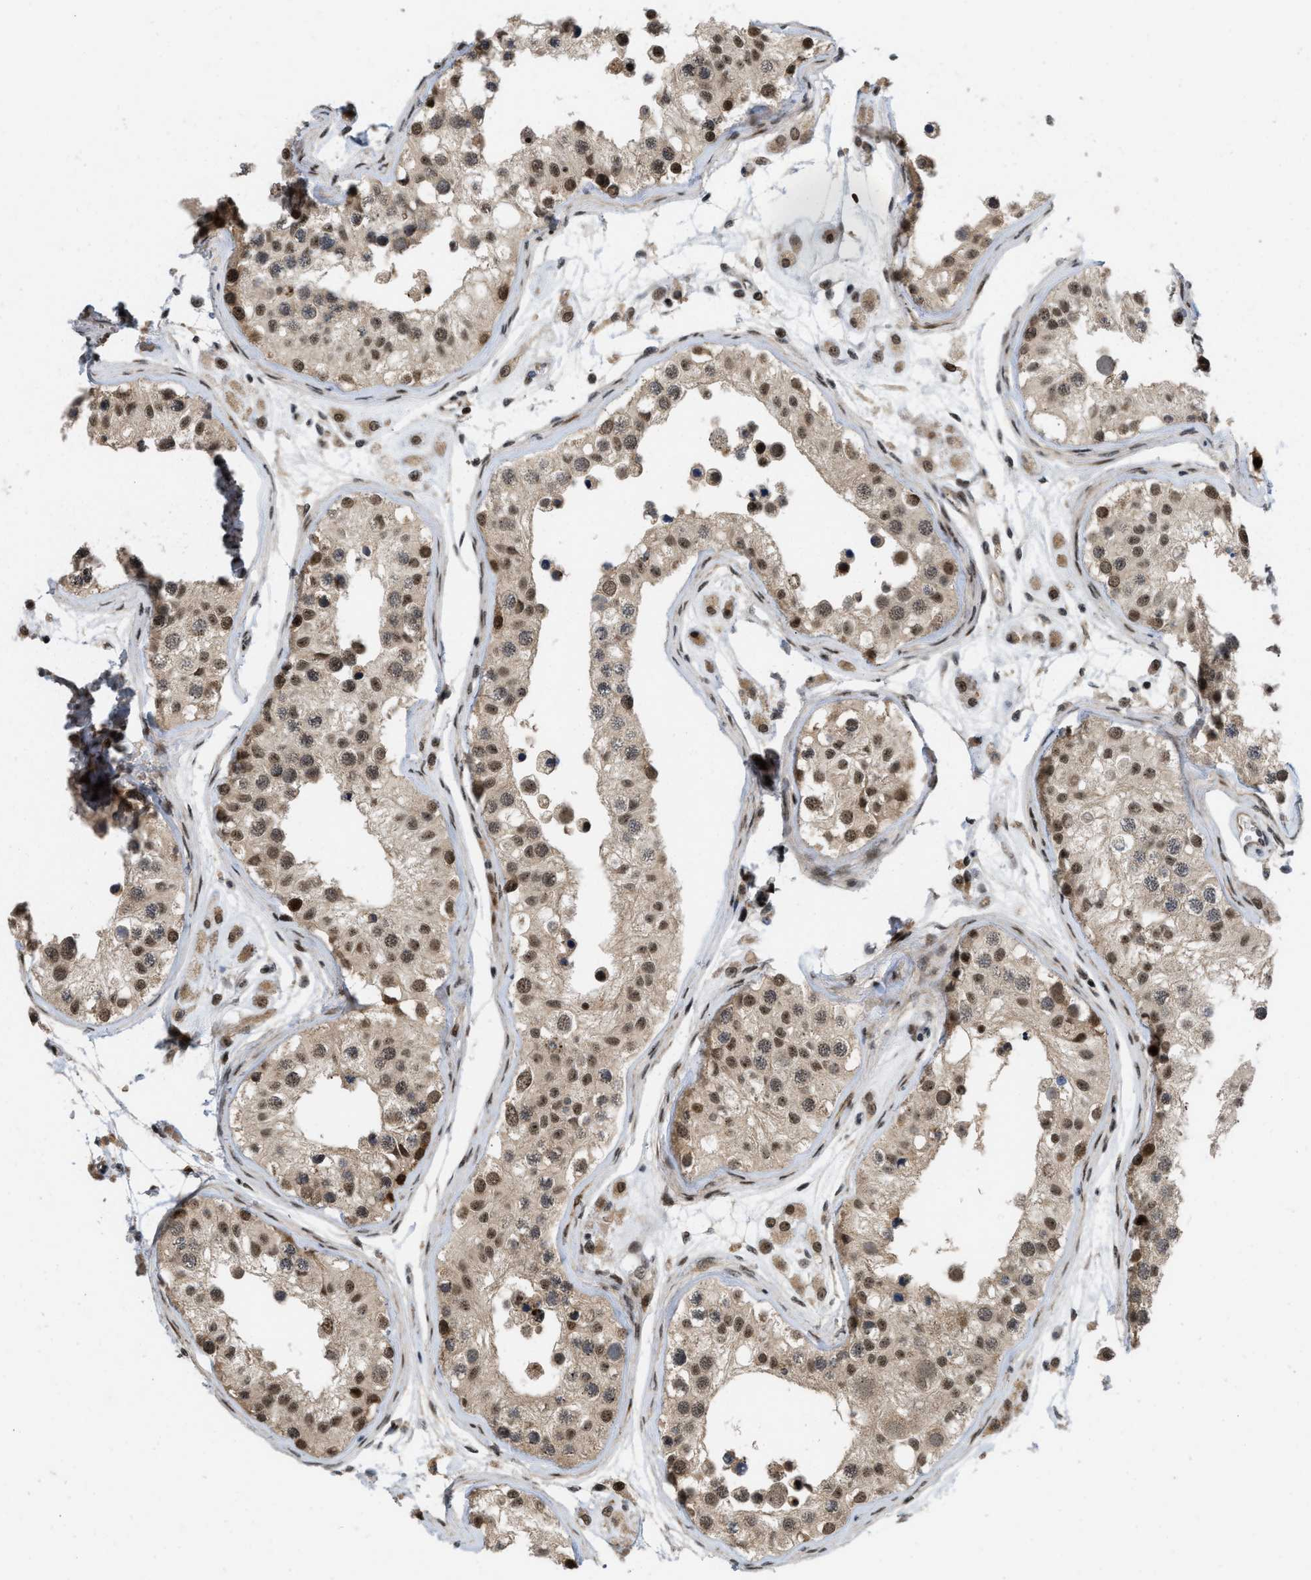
{"staining": {"intensity": "strong", "quantity": ">75%", "location": "nuclear"}, "tissue": "testis", "cell_type": "Cells in seminiferous ducts", "image_type": "normal", "snomed": [{"axis": "morphology", "description": "Normal tissue, NOS"}, {"axis": "morphology", "description": "Adenocarcinoma, metastatic, NOS"}, {"axis": "topography", "description": "Testis"}], "caption": "Protein expression analysis of unremarkable human testis reveals strong nuclear positivity in approximately >75% of cells in seminiferous ducts. (IHC, brightfield microscopy, high magnification).", "gene": "ANKRD11", "patient": {"sex": "male", "age": 26}}